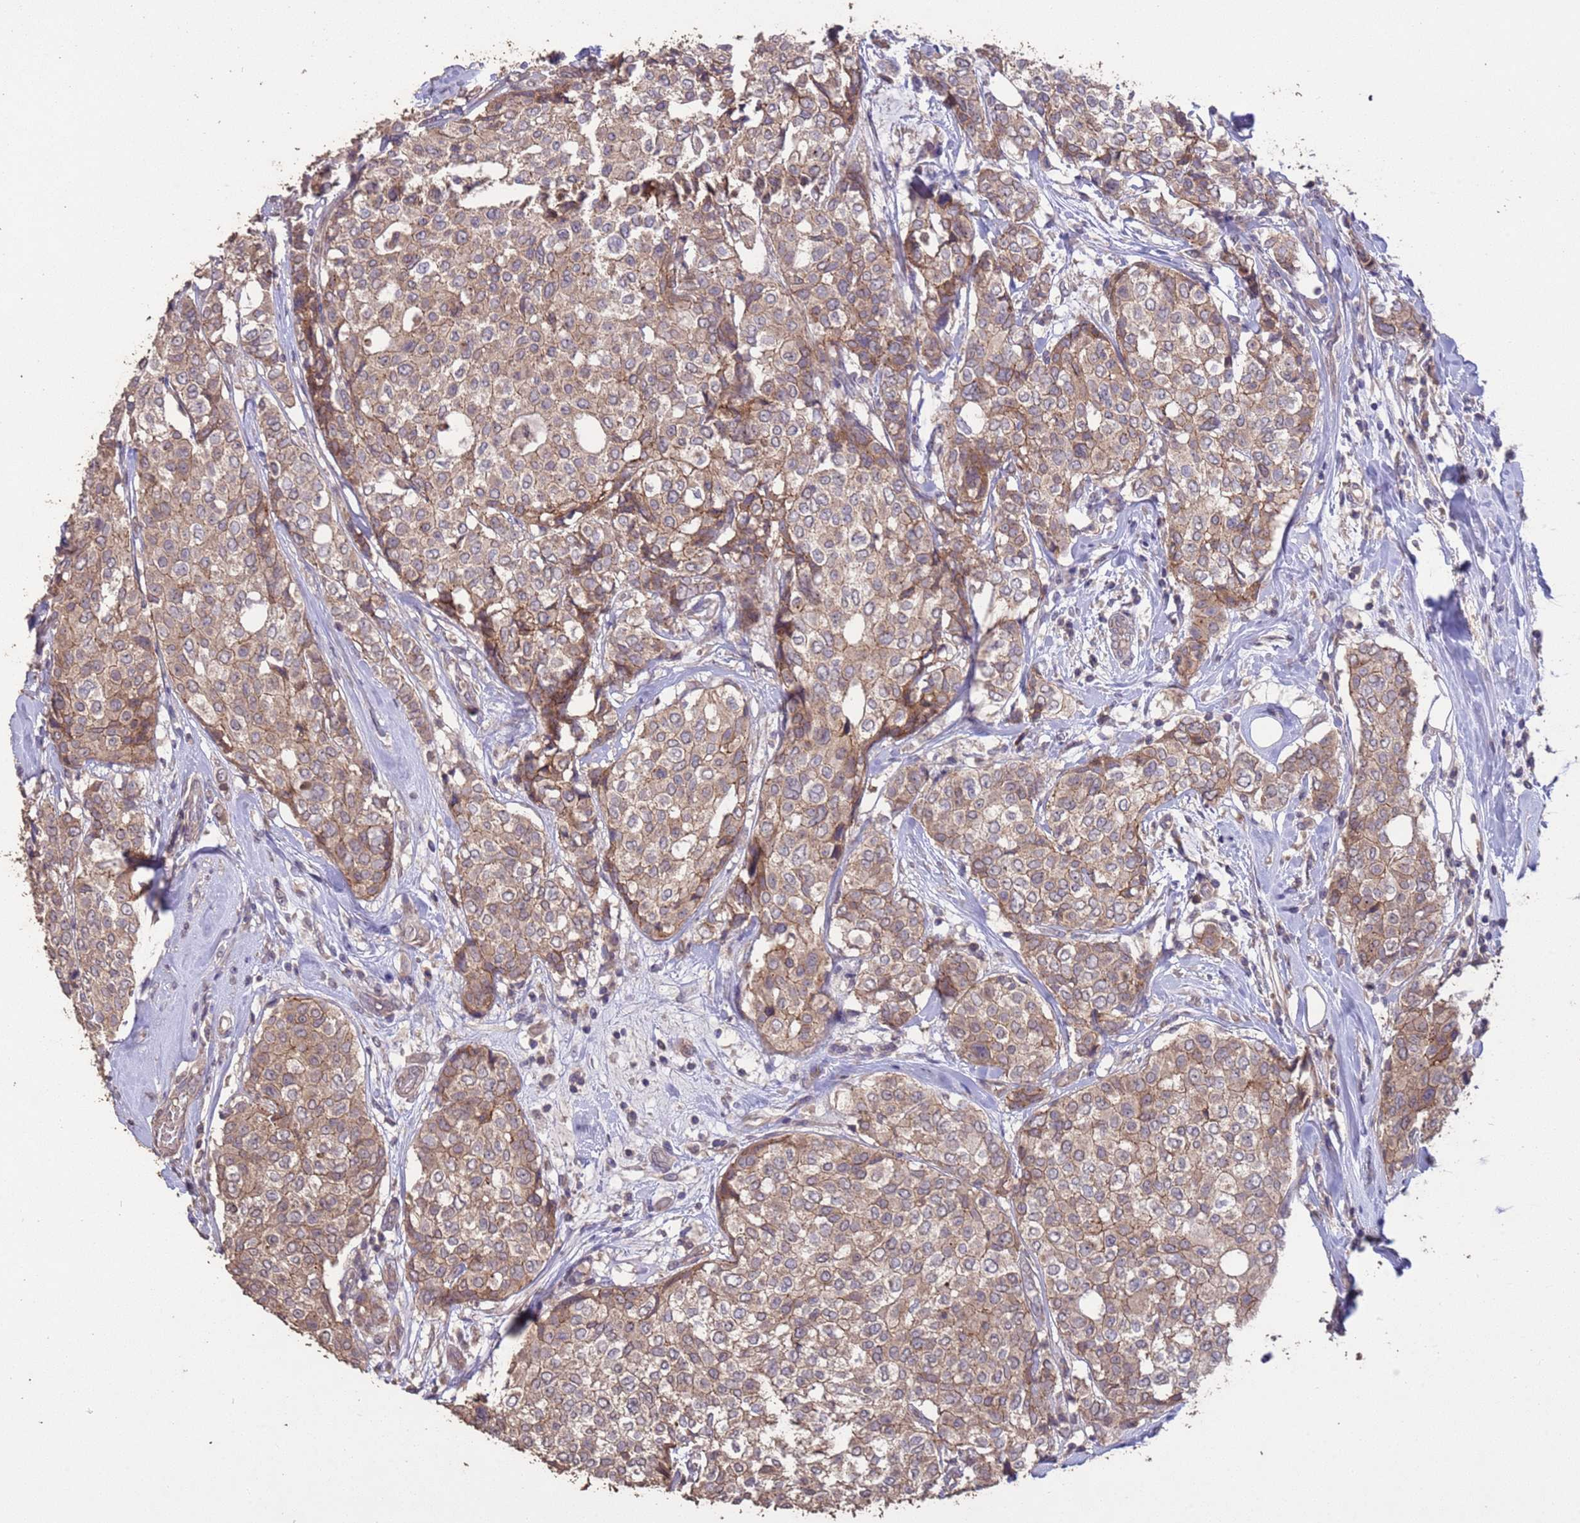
{"staining": {"intensity": "weak", "quantity": ">75%", "location": "cytoplasmic/membranous"}, "tissue": "breast cancer", "cell_type": "Tumor cells", "image_type": "cancer", "snomed": [{"axis": "morphology", "description": "Lobular carcinoma"}, {"axis": "topography", "description": "Breast"}], "caption": "Protein staining of breast cancer tissue shows weak cytoplasmic/membranous positivity in about >75% of tumor cells. The staining is performed using DAB brown chromogen to label protein expression. The nuclei are counter-stained blue using hematoxylin.", "gene": "SLC9B2", "patient": {"sex": "female", "age": 51}}